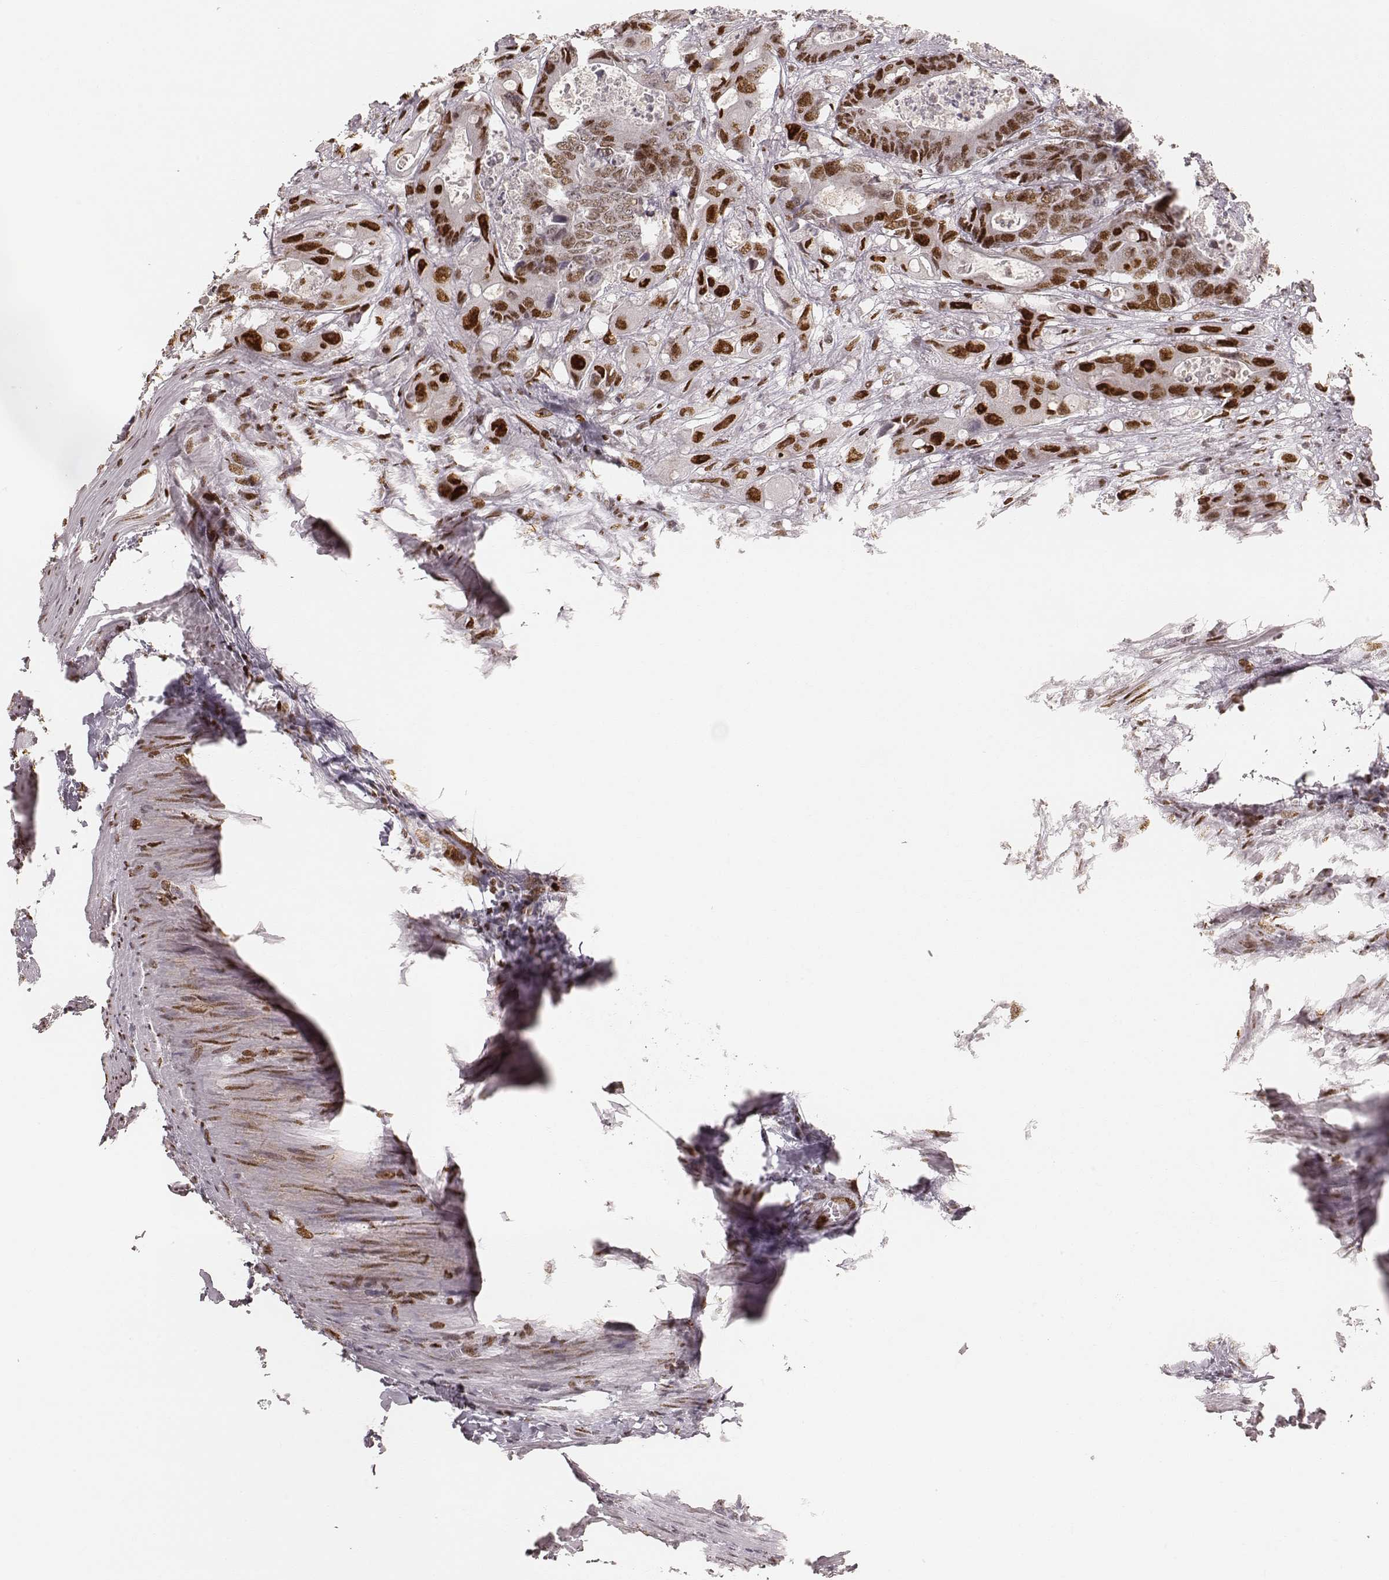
{"staining": {"intensity": "strong", "quantity": ">75%", "location": "nuclear"}, "tissue": "colorectal cancer", "cell_type": "Tumor cells", "image_type": "cancer", "snomed": [{"axis": "morphology", "description": "Adenocarcinoma, NOS"}, {"axis": "topography", "description": "Rectum"}], "caption": "Colorectal adenocarcinoma stained with DAB IHC exhibits high levels of strong nuclear staining in about >75% of tumor cells.", "gene": "HNRNPC", "patient": {"sex": "male", "age": 54}}